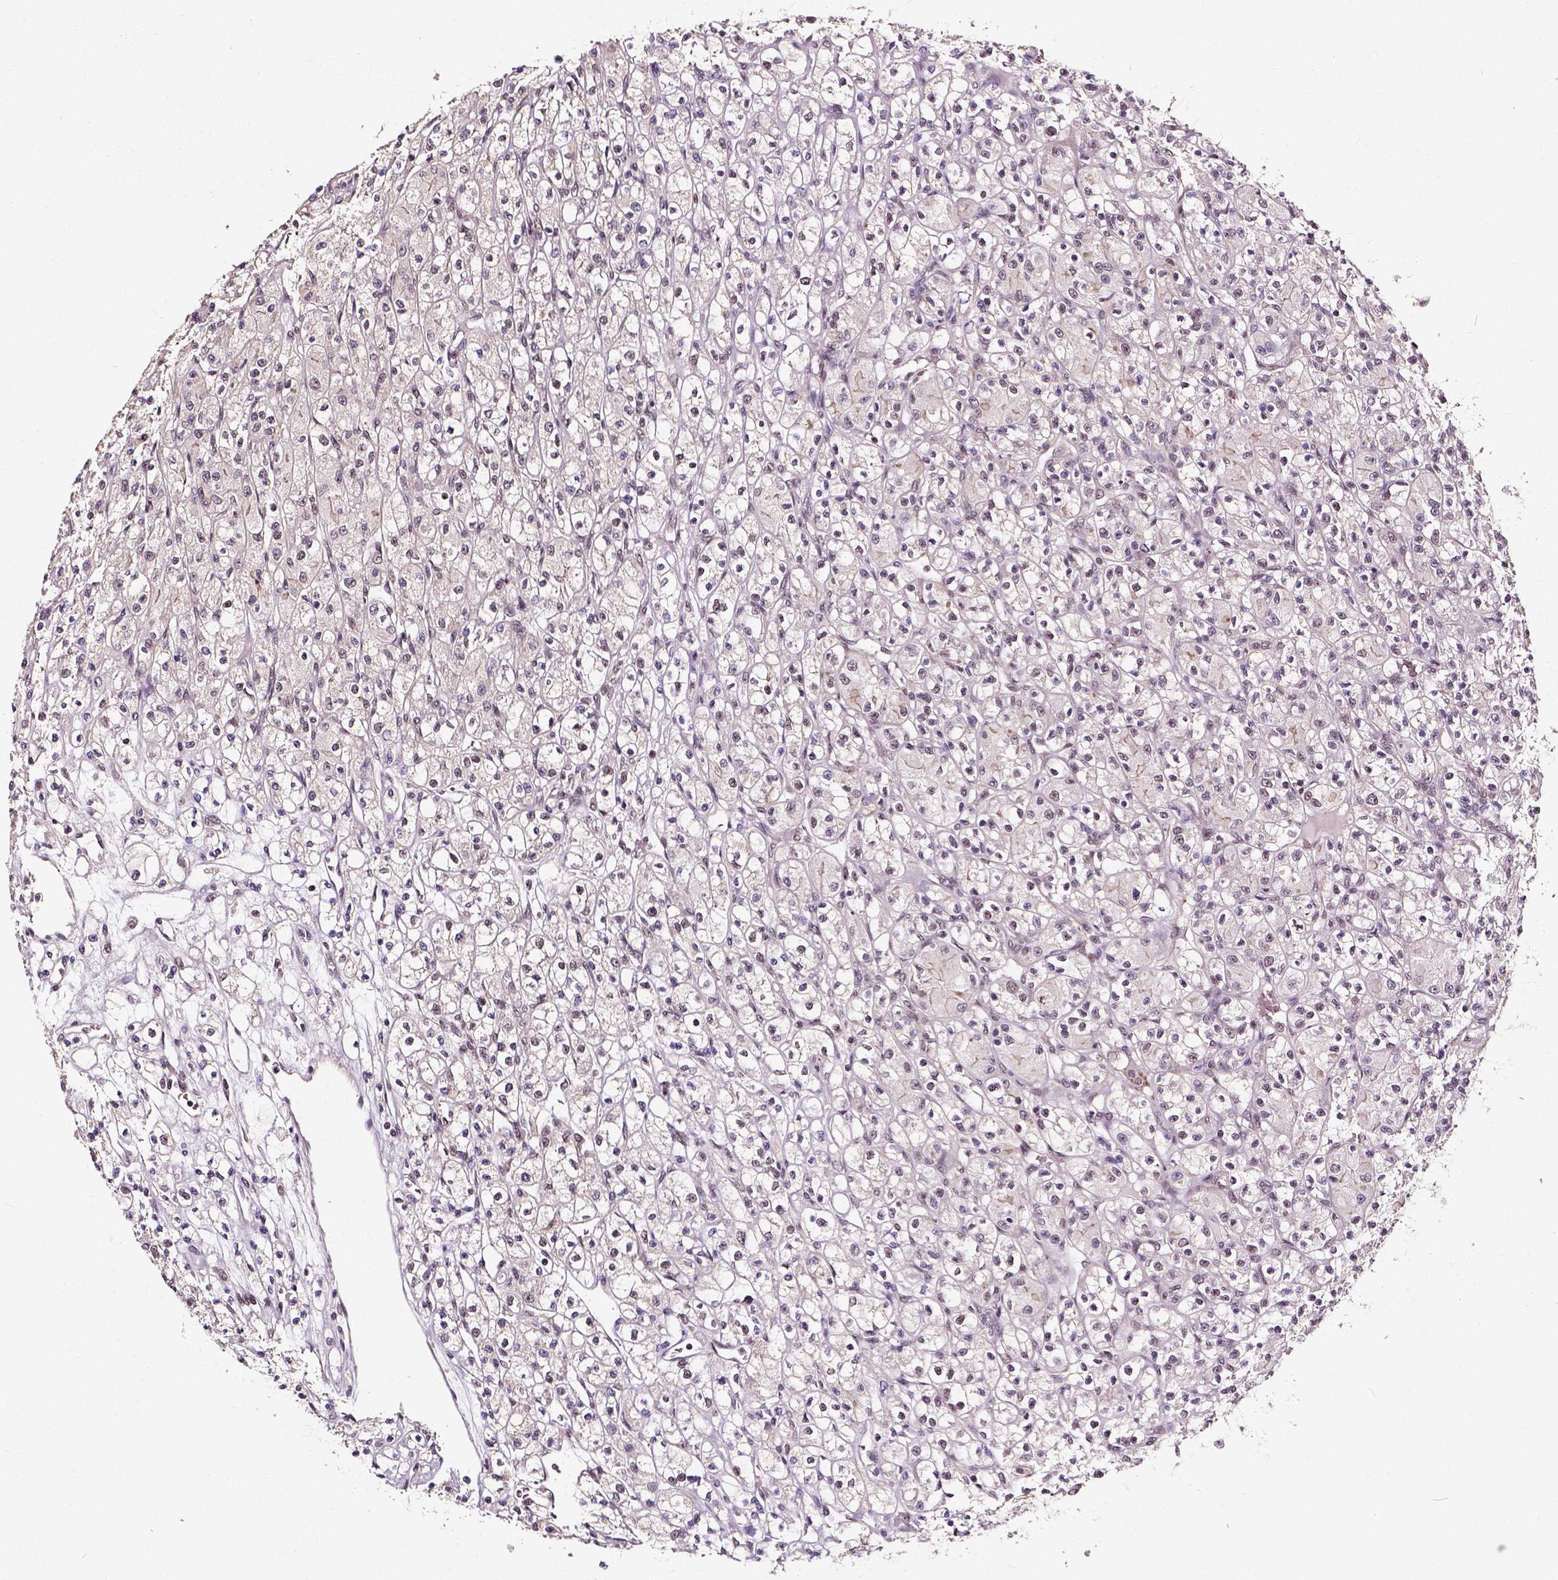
{"staining": {"intensity": "negative", "quantity": "none", "location": "none"}, "tissue": "renal cancer", "cell_type": "Tumor cells", "image_type": "cancer", "snomed": [{"axis": "morphology", "description": "Adenocarcinoma, NOS"}, {"axis": "topography", "description": "Kidney"}], "caption": "Renal cancer (adenocarcinoma) stained for a protein using immunohistochemistry (IHC) displays no positivity tumor cells.", "gene": "NACC1", "patient": {"sex": "female", "age": 70}}